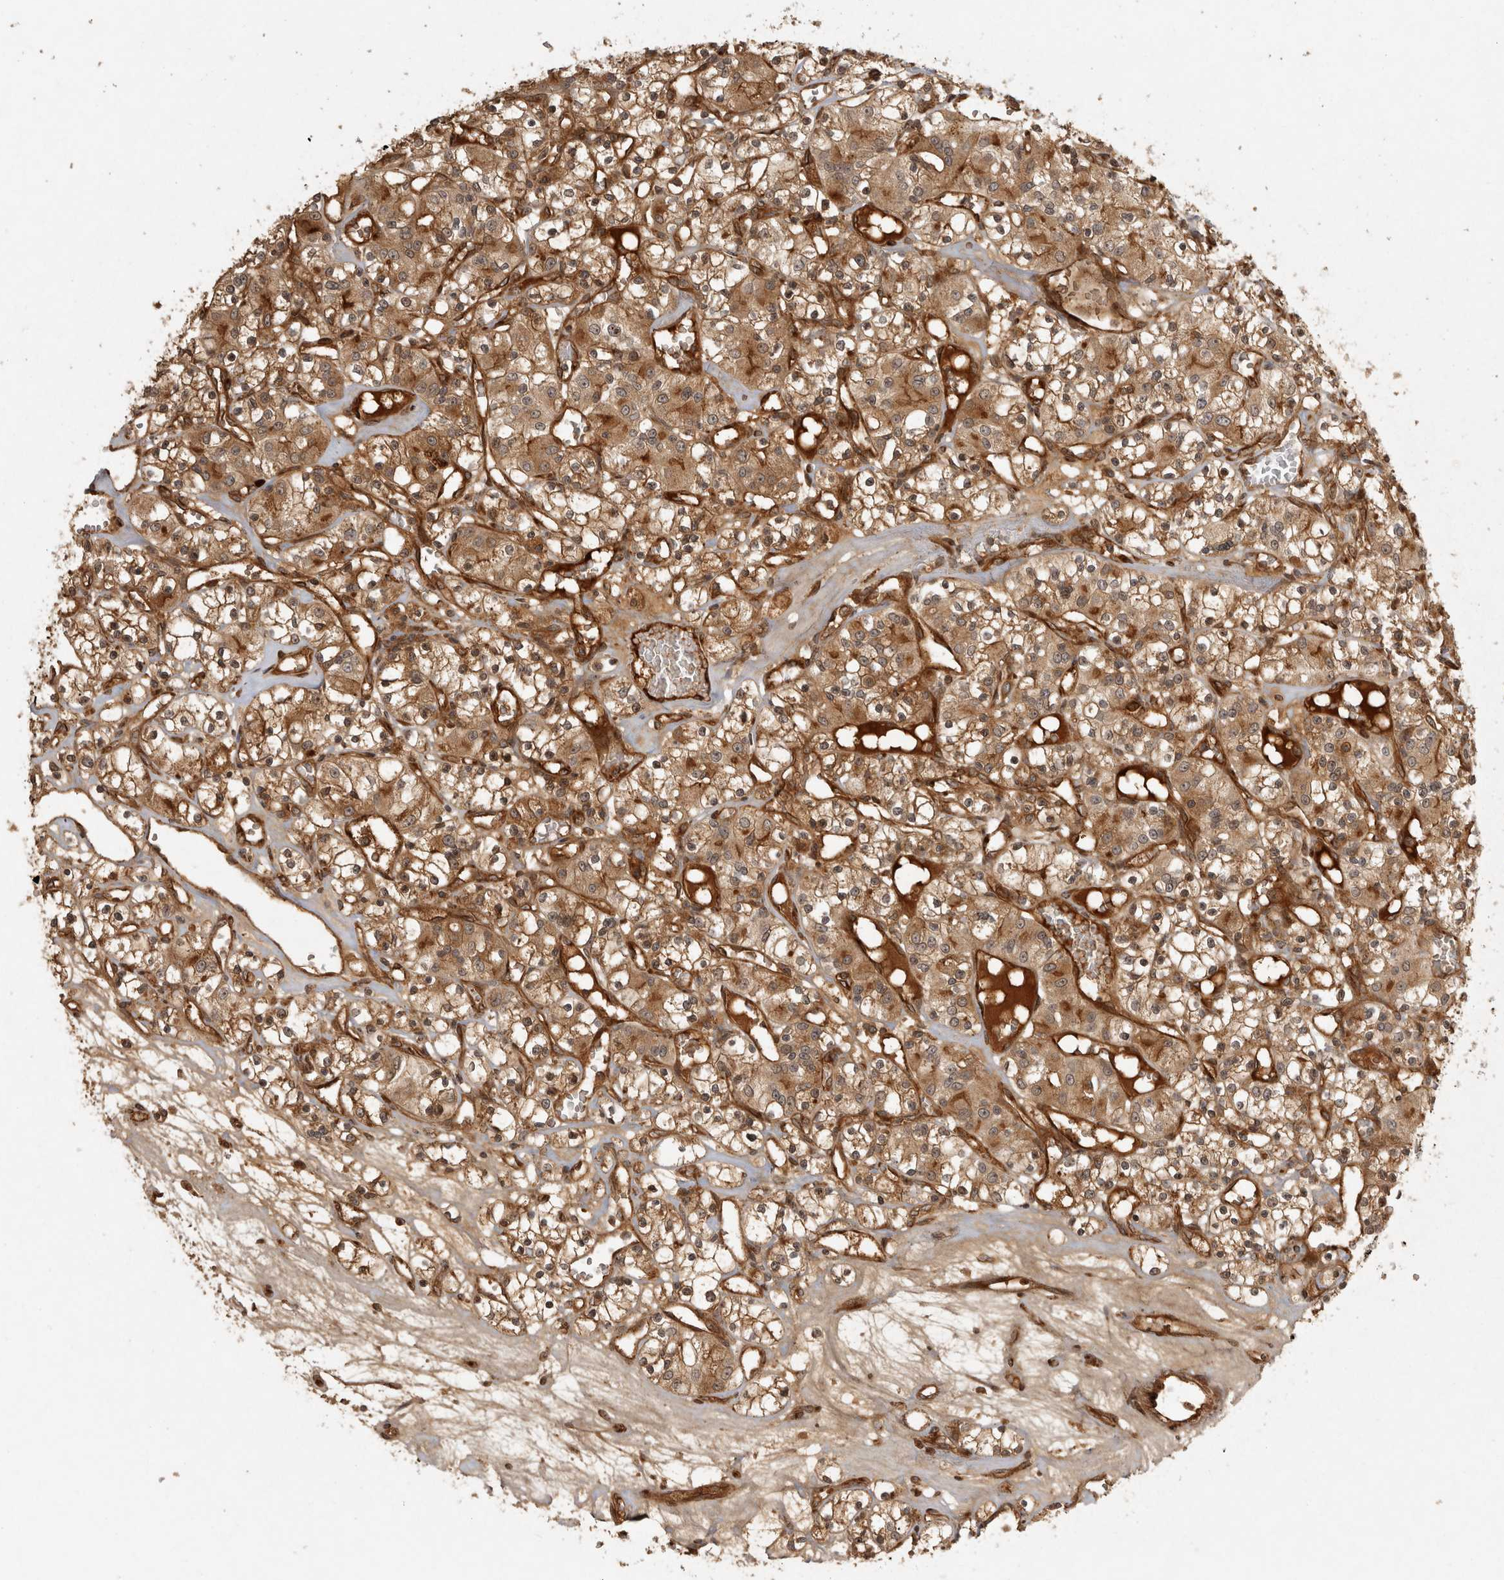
{"staining": {"intensity": "moderate", "quantity": ">75%", "location": "cytoplasmic/membranous"}, "tissue": "renal cancer", "cell_type": "Tumor cells", "image_type": "cancer", "snomed": [{"axis": "morphology", "description": "Adenocarcinoma, NOS"}, {"axis": "topography", "description": "Kidney"}], "caption": "Renal cancer tissue shows moderate cytoplasmic/membranous staining in approximately >75% of tumor cells, visualized by immunohistochemistry.", "gene": "CAMSAP2", "patient": {"sex": "female", "age": 59}}